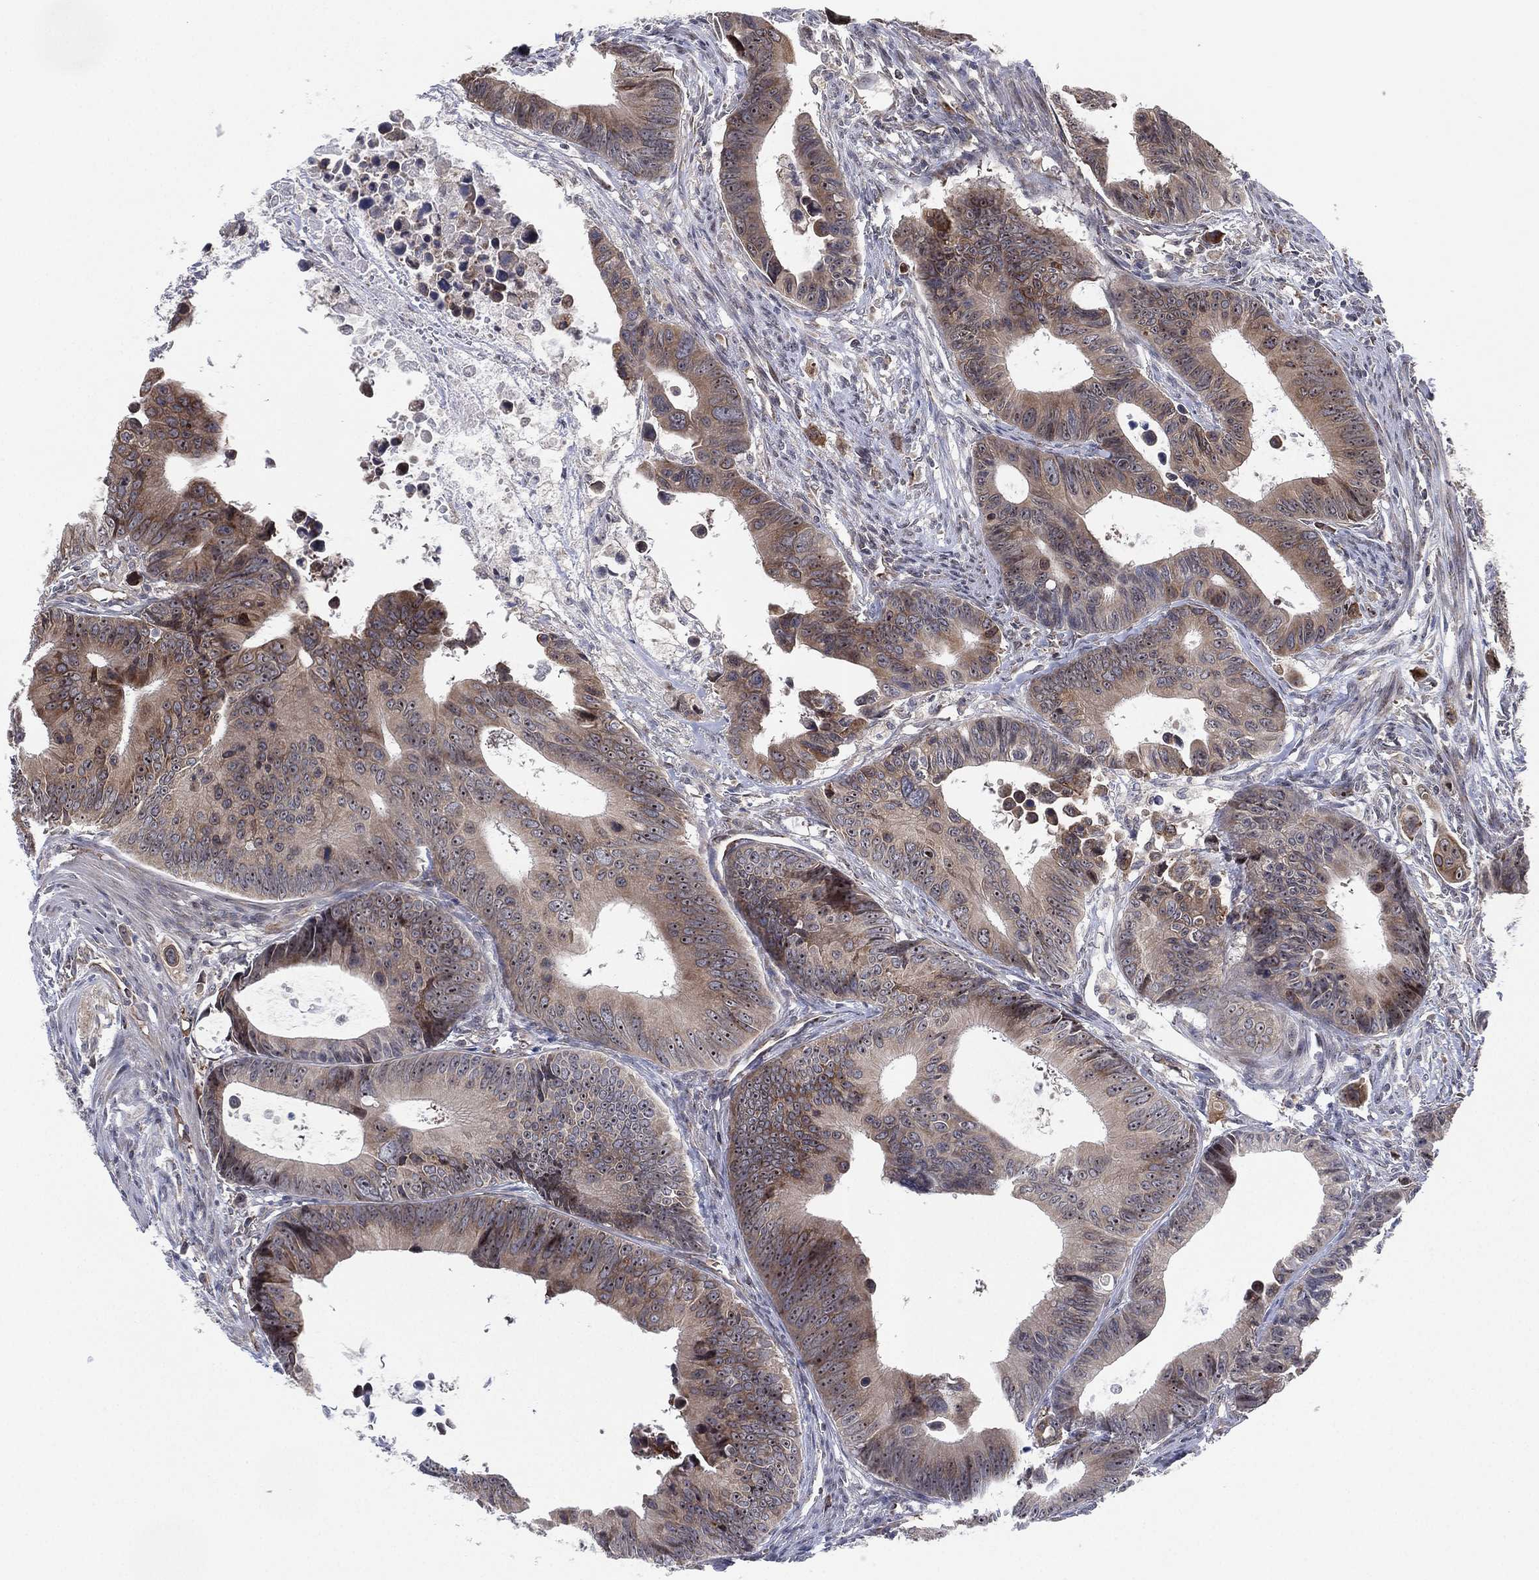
{"staining": {"intensity": "moderate", "quantity": "<25%", "location": "cytoplasmic/membranous"}, "tissue": "colorectal cancer", "cell_type": "Tumor cells", "image_type": "cancer", "snomed": [{"axis": "morphology", "description": "Adenocarcinoma, NOS"}, {"axis": "topography", "description": "Colon"}], "caption": "IHC photomicrograph of colorectal adenocarcinoma stained for a protein (brown), which shows low levels of moderate cytoplasmic/membranous expression in about <25% of tumor cells.", "gene": "TMCO1", "patient": {"sex": "female", "age": 87}}